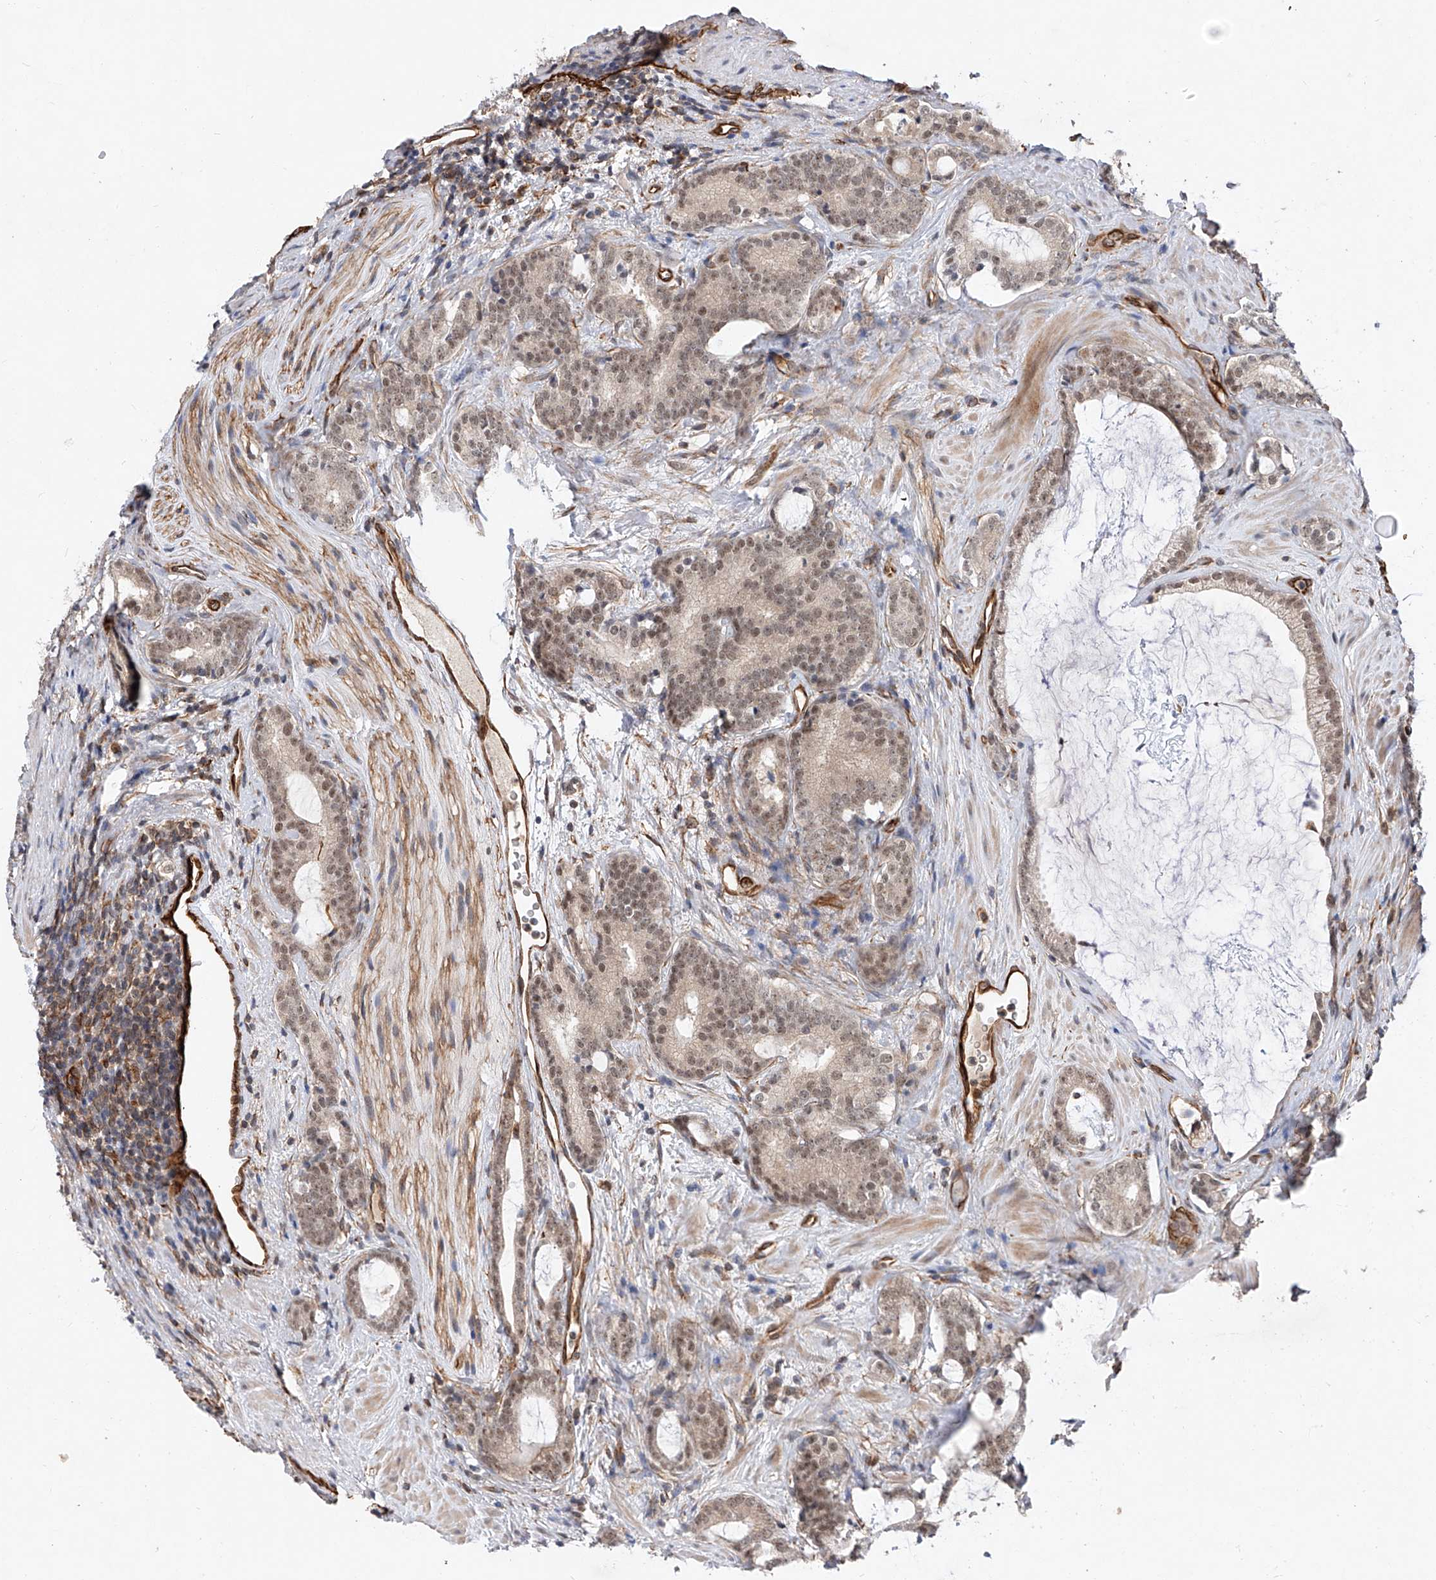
{"staining": {"intensity": "moderate", "quantity": ">75%", "location": "nuclear"}, "tissue": "prostate cancer", "cell_type": "Tumor cells", "image_type": "cancer", "snomed": [{"axis": "morphology", "description": "Adenocarcinoma, High grade"}, {"axis": "topography", "description": "Prostate"}], "caption": "Protein expression analysis of high-grade adenocarcinoma (prostate) displays moderate nuclear staining in about >75% of tumor cells.", "gene": "AMD1", "patient": {"sex": "male", "age": 63}}